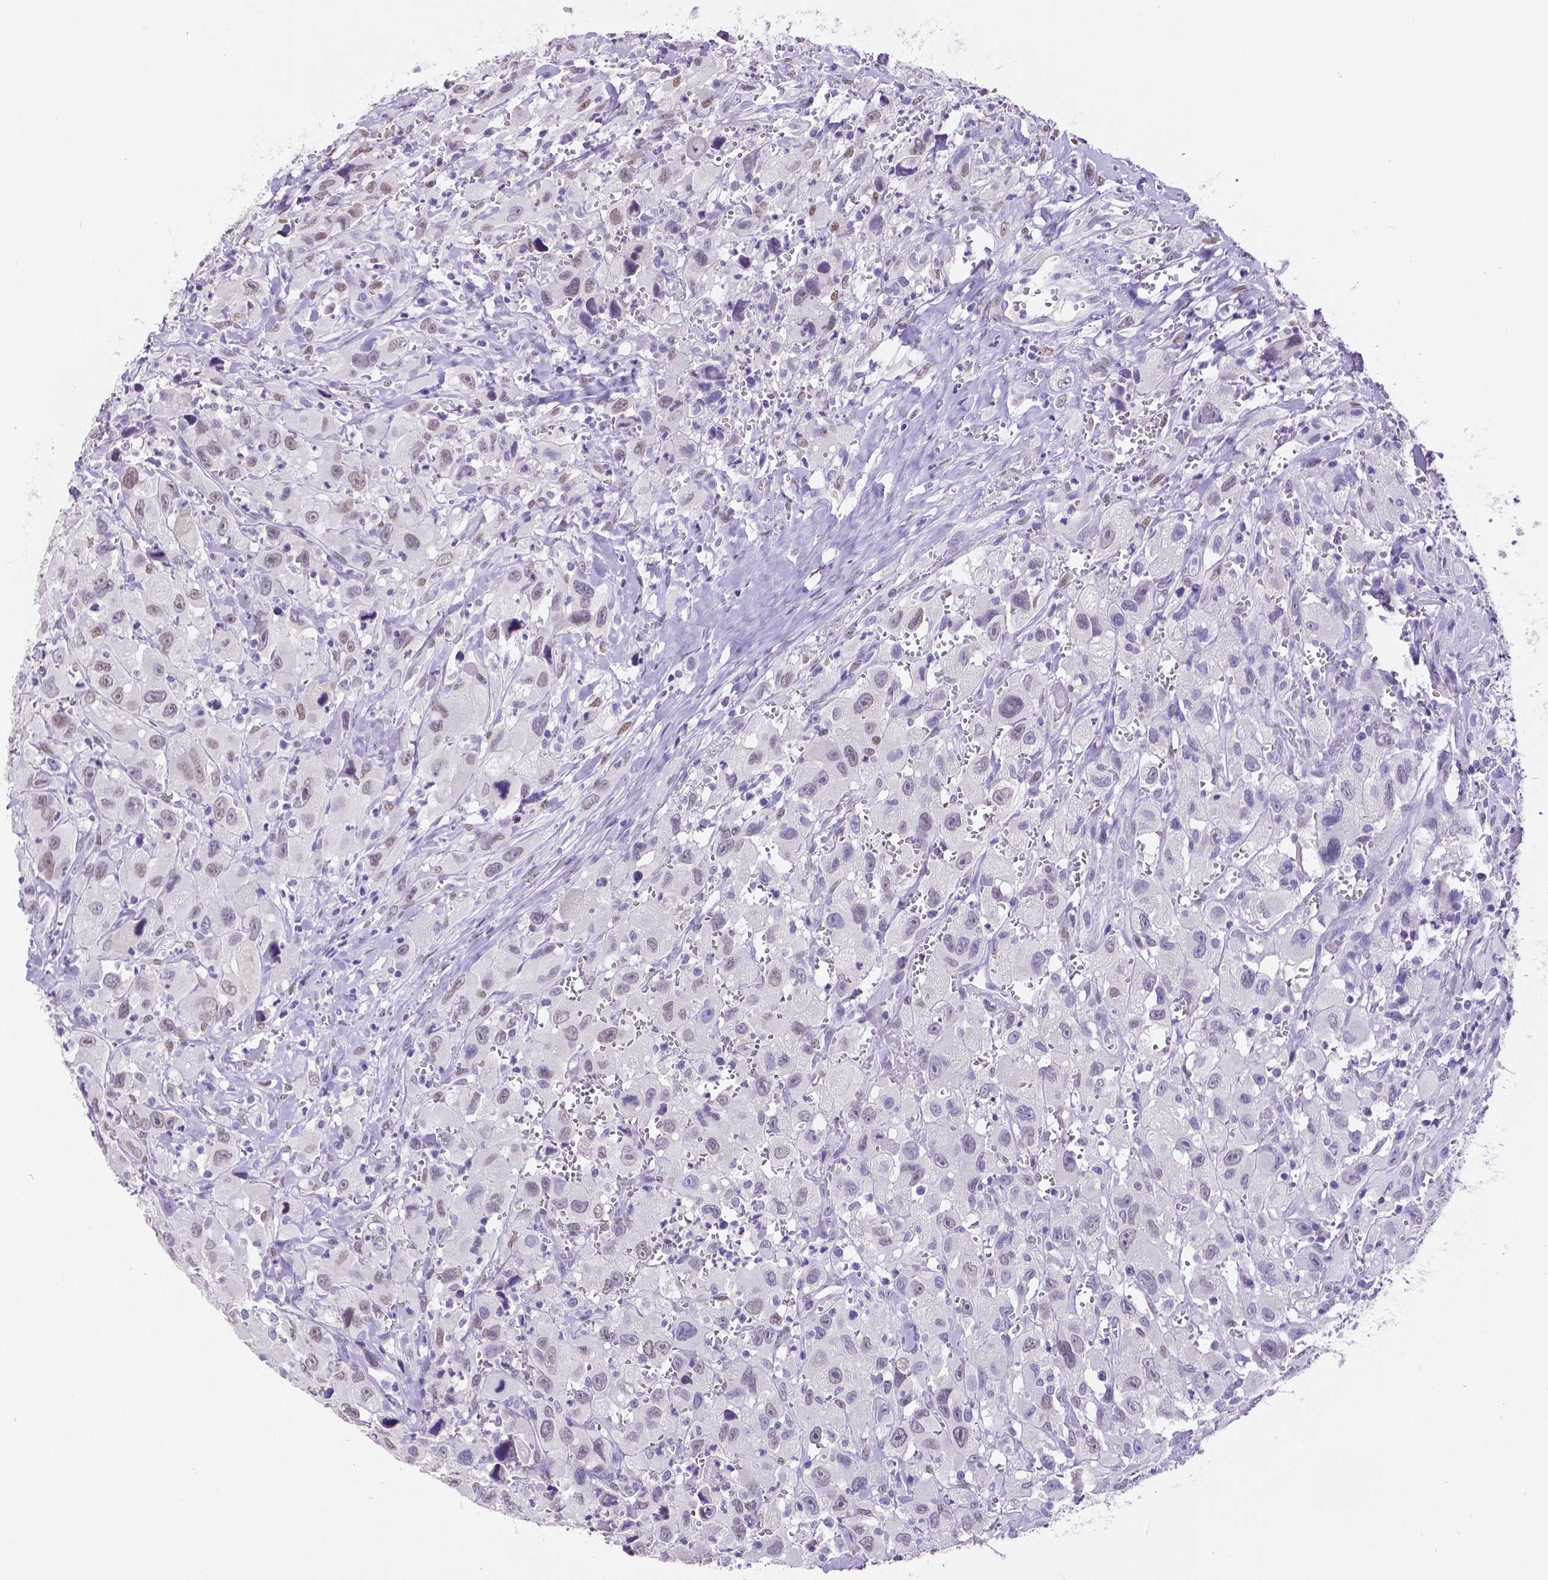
{"staining": {"intensity": "weak", "quantity": "<25%", "location": "nuclear"}, "tissue": "head and neck cancer", "cell_type": "Tumor cells", "image_type": "cancer", "snomed": [{"axis": "morphology", "description": "Squamous cell carcinoma, NOS"}, {"axis": "morphology", "description": "Squamous cell carcinoma, metastatic, NOS"}, {"axis": "topography", "description": "Oral tissue"}, {"axis": "topography", "description": "Head-Neck"}], "caption": "Immunohistochemical staining of human metastatic squamous cell carcinoma (head and neck) reveals no significant expression in tumor cells. (IHC, brightfield microscopy, high magnification).", "gene": "SATB2", "patient": {"sex": "female", "age": 85}}